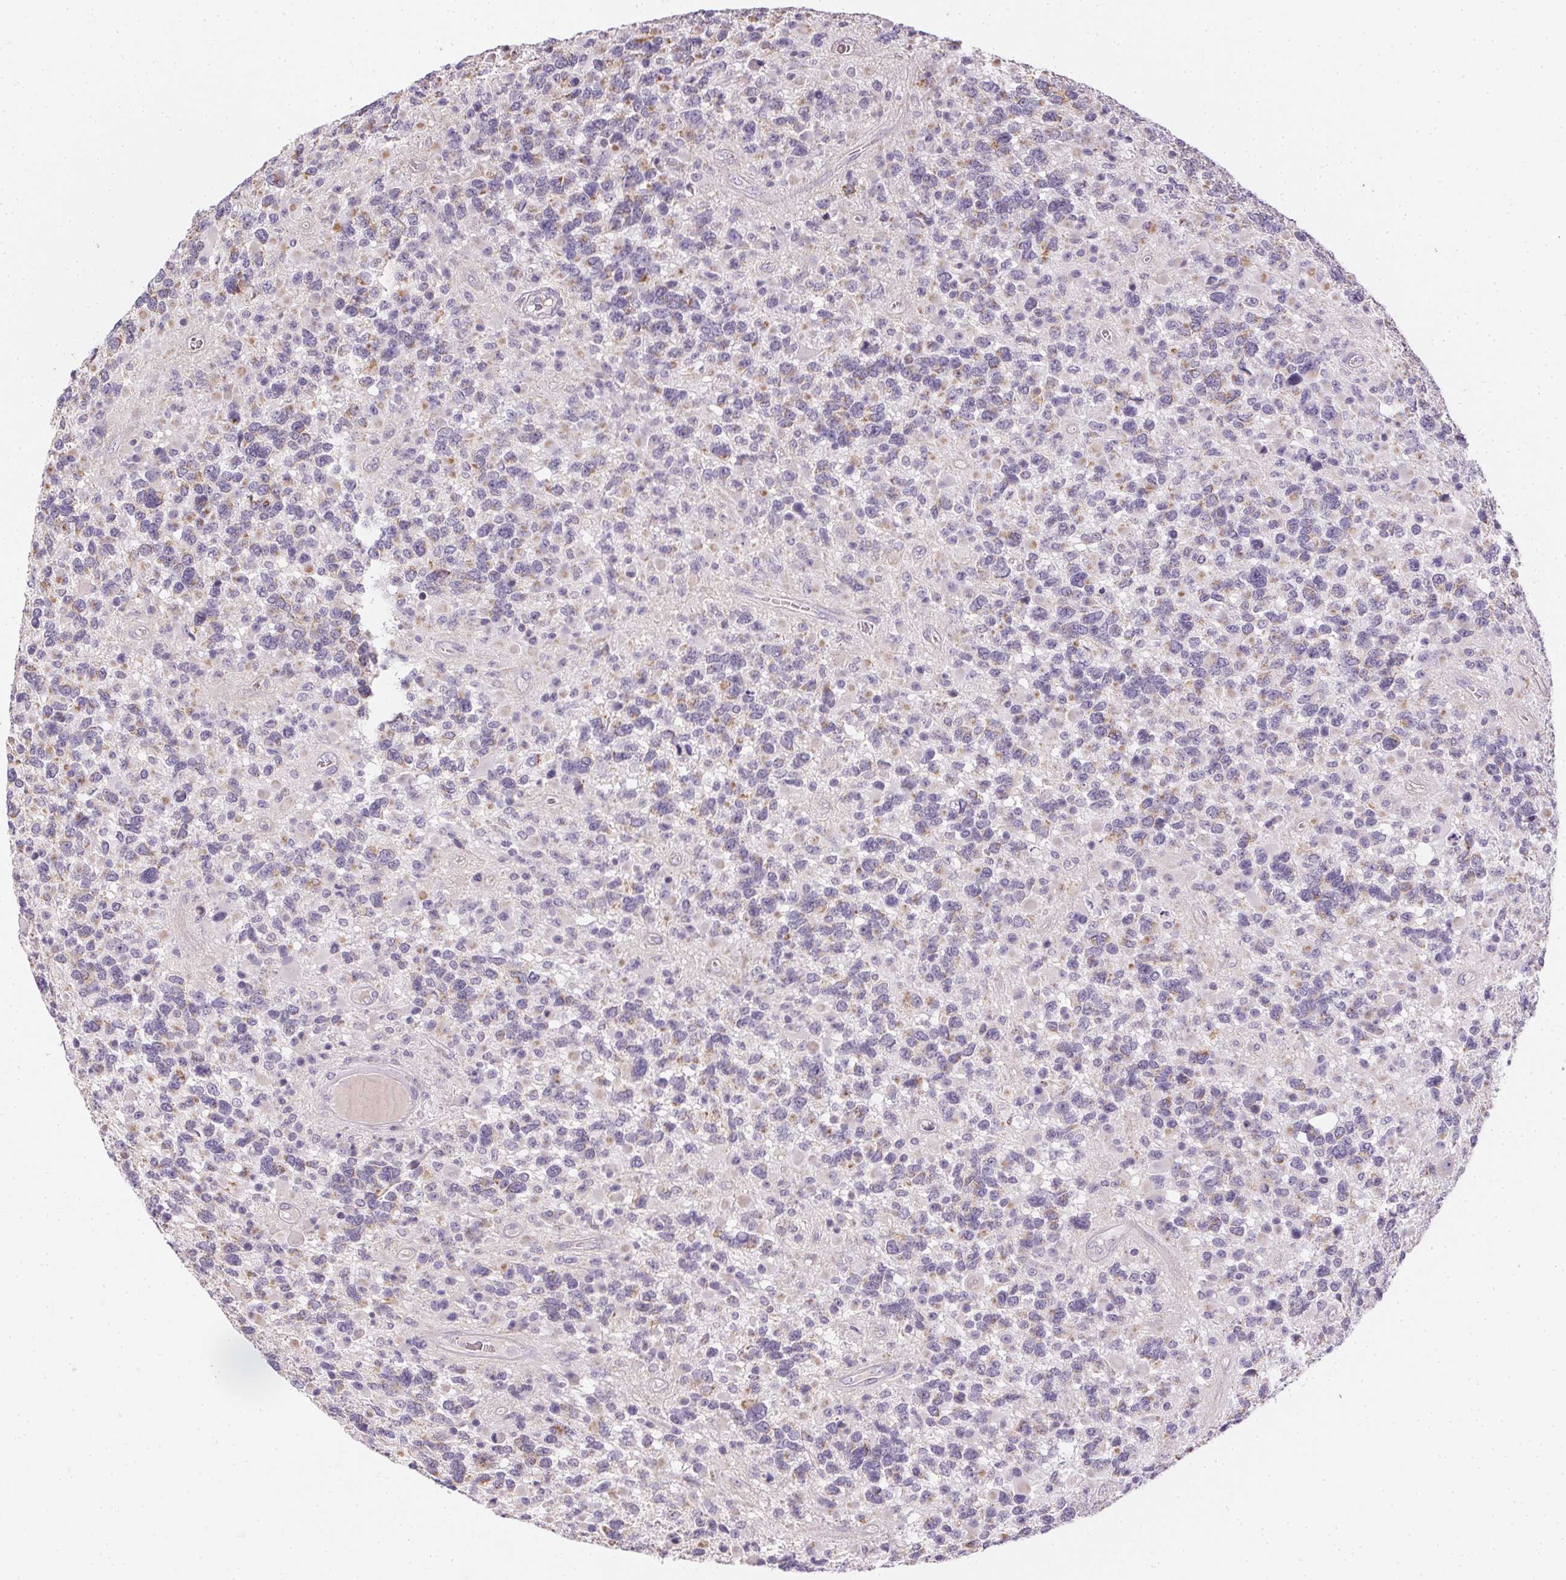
{"staining": {"intensity": "weak", "quantity": "<25%", "location": "cytoplasmic/membranous"}, "tissue": "glioma", "cell_type": "Tumor cells", "image_type": "cancer", "snomed": [{"axis": "morphology", "description": "Glioma, malignant, High grade"}, {"axis": "topography", "description": "Brain"}], "caption": "Immunohistochemical staining of high-grade glioma (malignant) displays no significant positivity in tumor cells.", "gene": "SMYD1", "patient": {"sex": "female", "age": 40}}